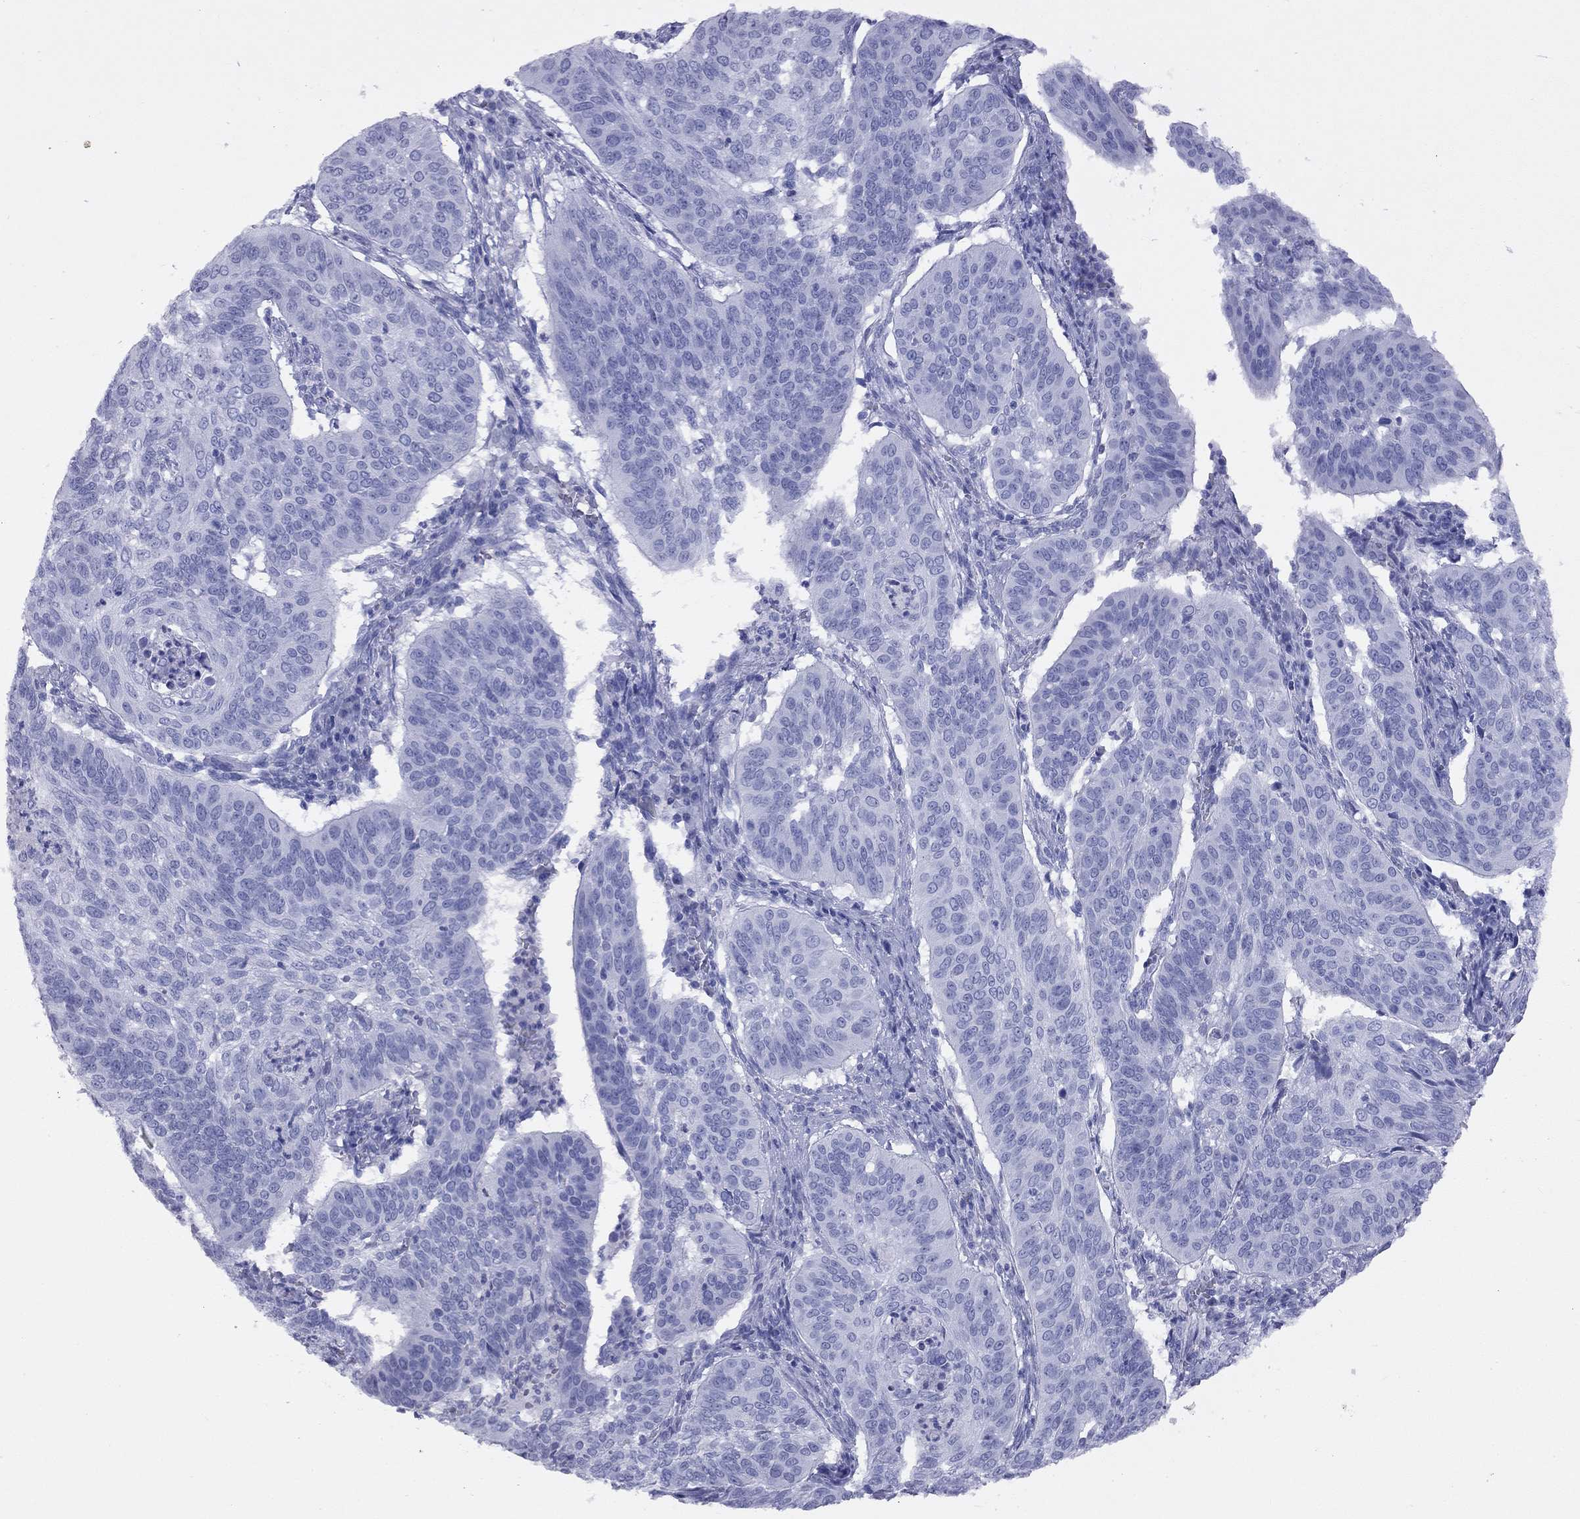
{"staining": {"intensity": "negative", "quantity": "none", "location": "none"}, "tissue": "cervical cancer", "cell_type": "Tumor cells", "image_type": "cancer", "snomed": [{"axis": "morphology", "description": "Normal tissue, NOS"}, {"axis": "morphology", "description": "Squamous cell carcinoma, NOS"}, {"axis": "topography", "description": "Cervix"}], "caption": "Tumor cells show no significant protein positivity in cervical cancer (squamous cell carcinoma).", "gene": "KLRG1", "patient": {"sex": "female", "age": 39}}